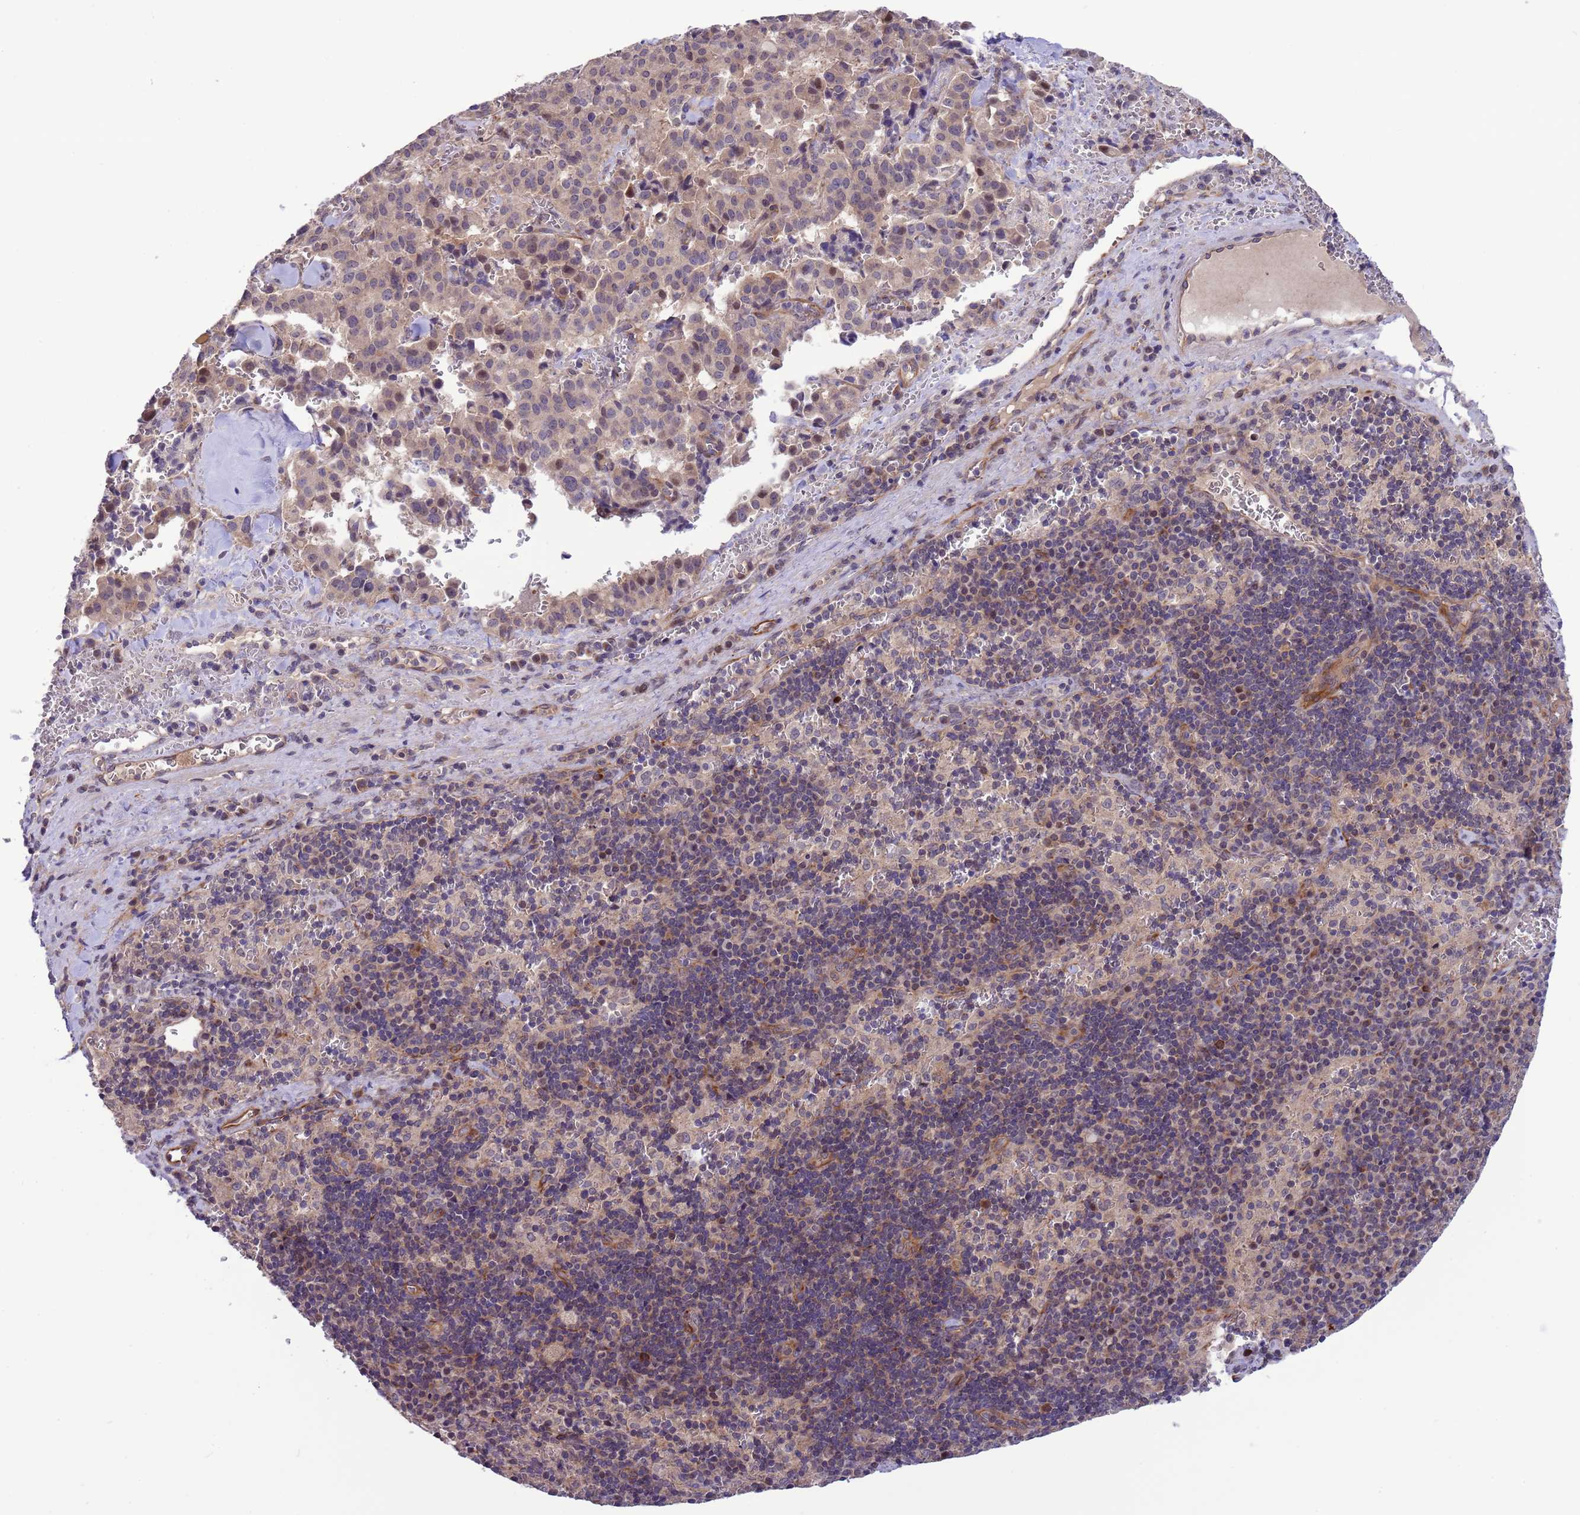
{"staining": {"intensity": "weak", "quantity": "<25%", "location": "nuclear"}, "tissue": "pancreatic cancer", "cell_type": "Tumor cells", "image_type": "cancer", "snomed": [{"axis": "morphology", "description": "Adenocarcinoma, NOS"}, {"axis": "topography", "description": "Pancreas"}], "caption": "An image of human adenocarcinoma (pancreatic) is negative for staining in tumor cells.", "gene": "GJA10", "patient": {"sex": "male", "age": 65}}